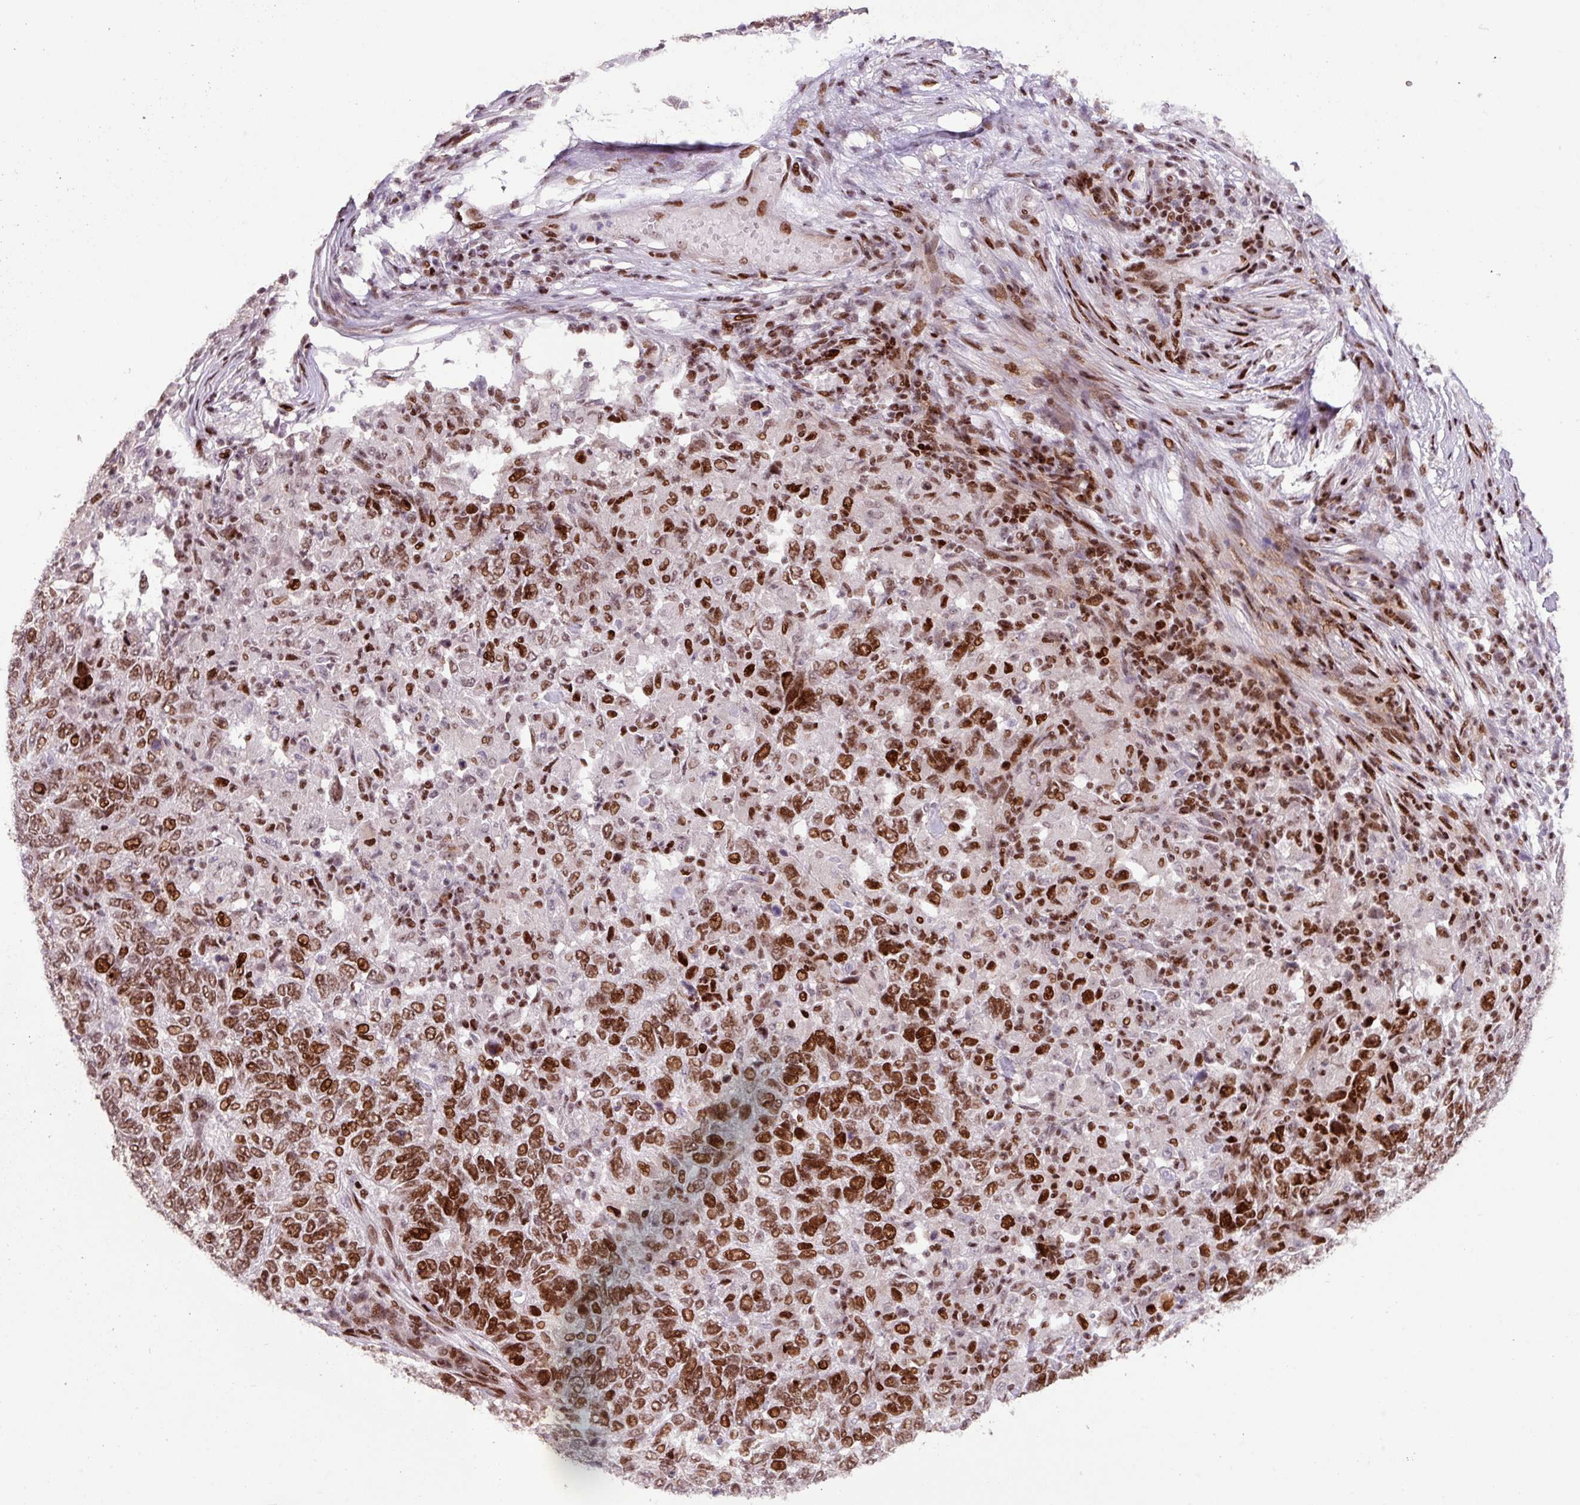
{"staining": {"intensity": "strong", "quantity": ">75%", "location": "nuclear"}, "tissue": "skin cancer", "cell_type": "Tumor cells", "image_type": "cancer", "snomed": [{"axis": "morphology", "description": "Basal cell carcinoma"}, {"axis": "topography", "description": "Skin"}], "caption": "Human skin basal cell carcinoma stained with a protein marker demonstrates strong staining in tumor cells.", "gene": "ZNF709", "patient": {"sex": "female", "age": 65}}